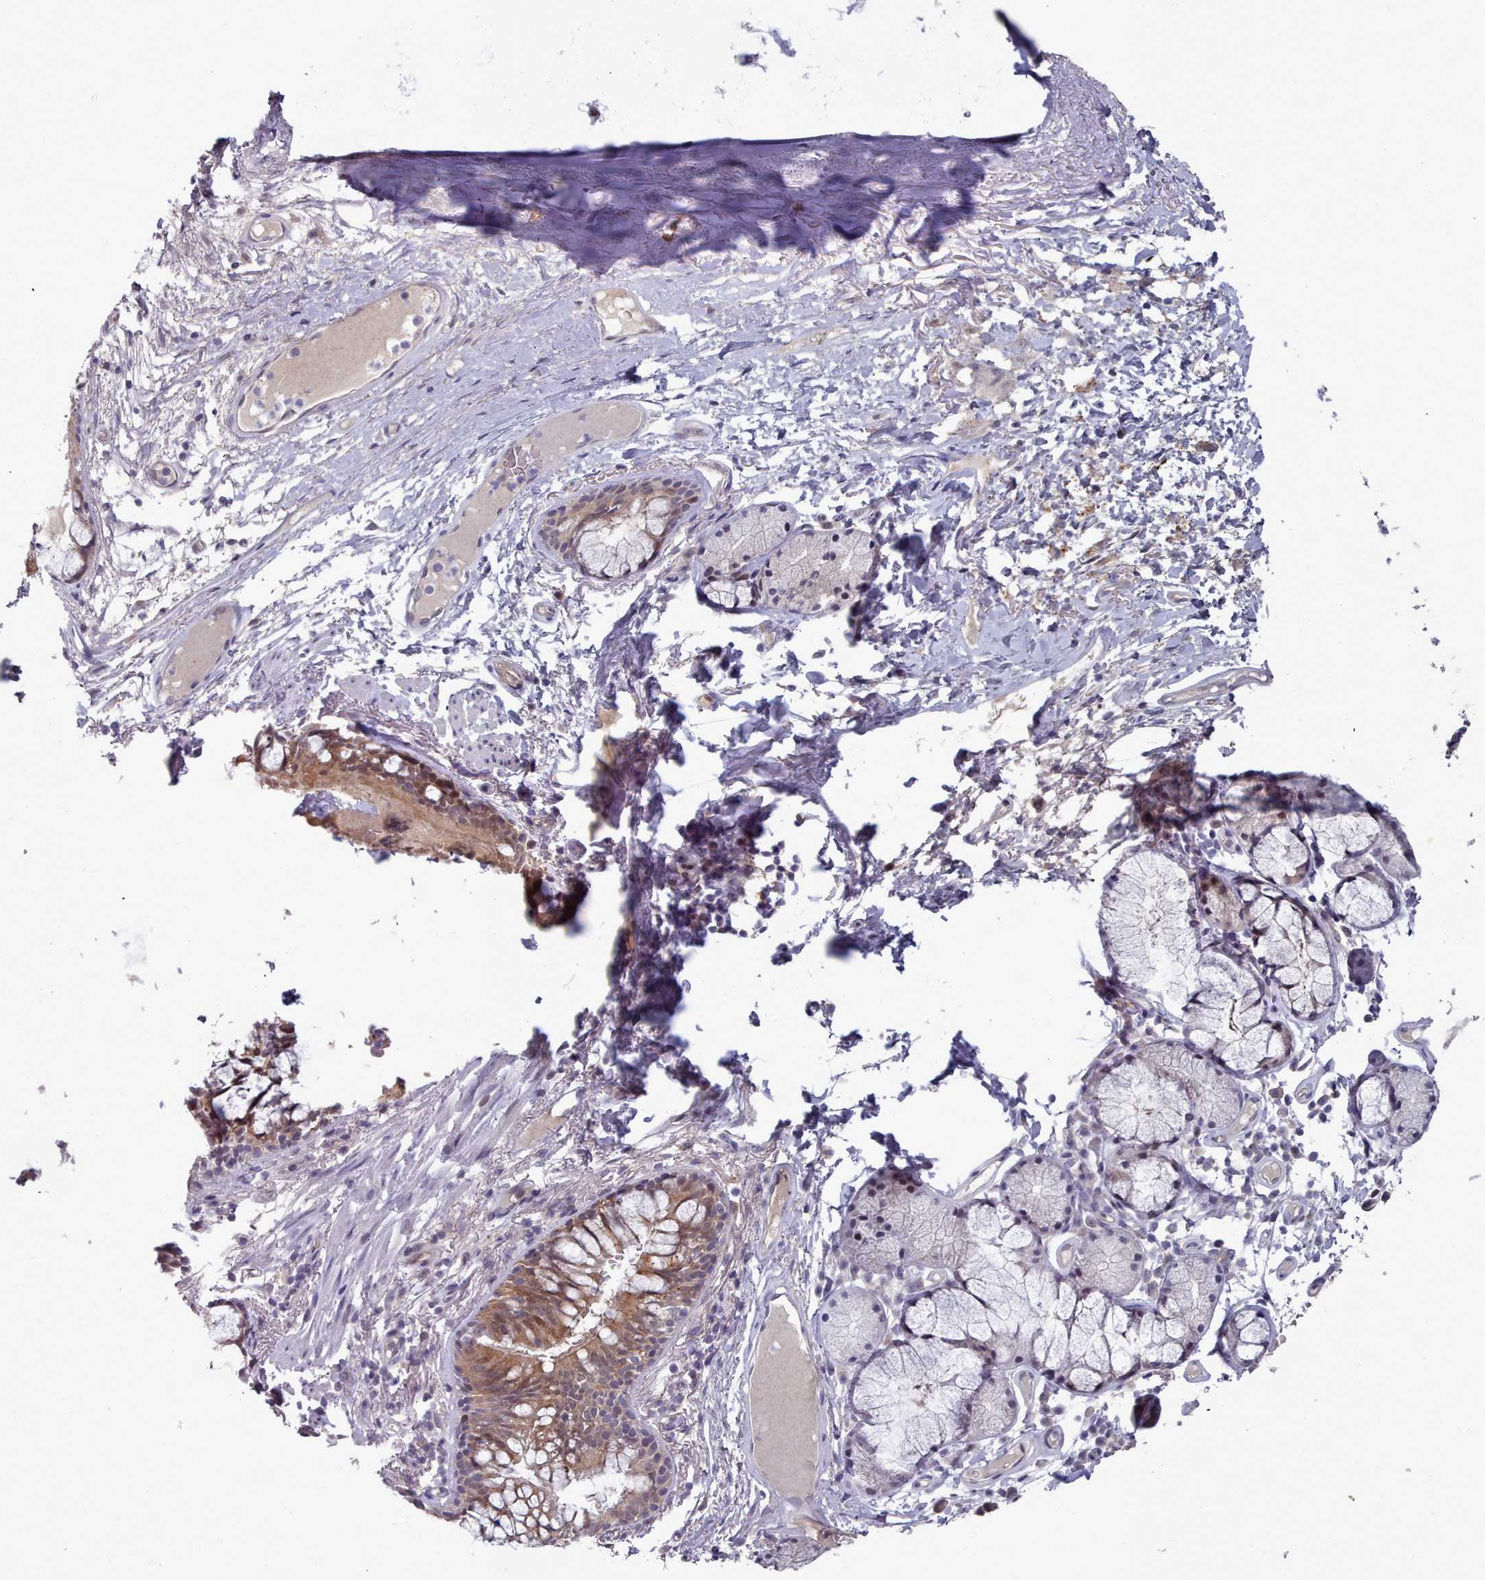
{"staining": {"intensity": "moderate", "quantity": ">75%", "location": "cytoplasmic/membranous,nuclear"}, "tissue": "bronchus", "cell_type": "Respiratory epithelial cells", "image_type": "normal", "snomed": [{"axis": "morphology", "description": "Normal tissue, NOS"}, {"axis": "topography", "description": "Bronchus"}], "caption": "The image demonstrates staining of unremarkable bronchus, revealing moderate cytoplasmic/membranous,nuclear protein expression (brown color) within respiratory epithelial cells.", "gene": "GINS1", "patient": {"sex": "male", "age": 70}}